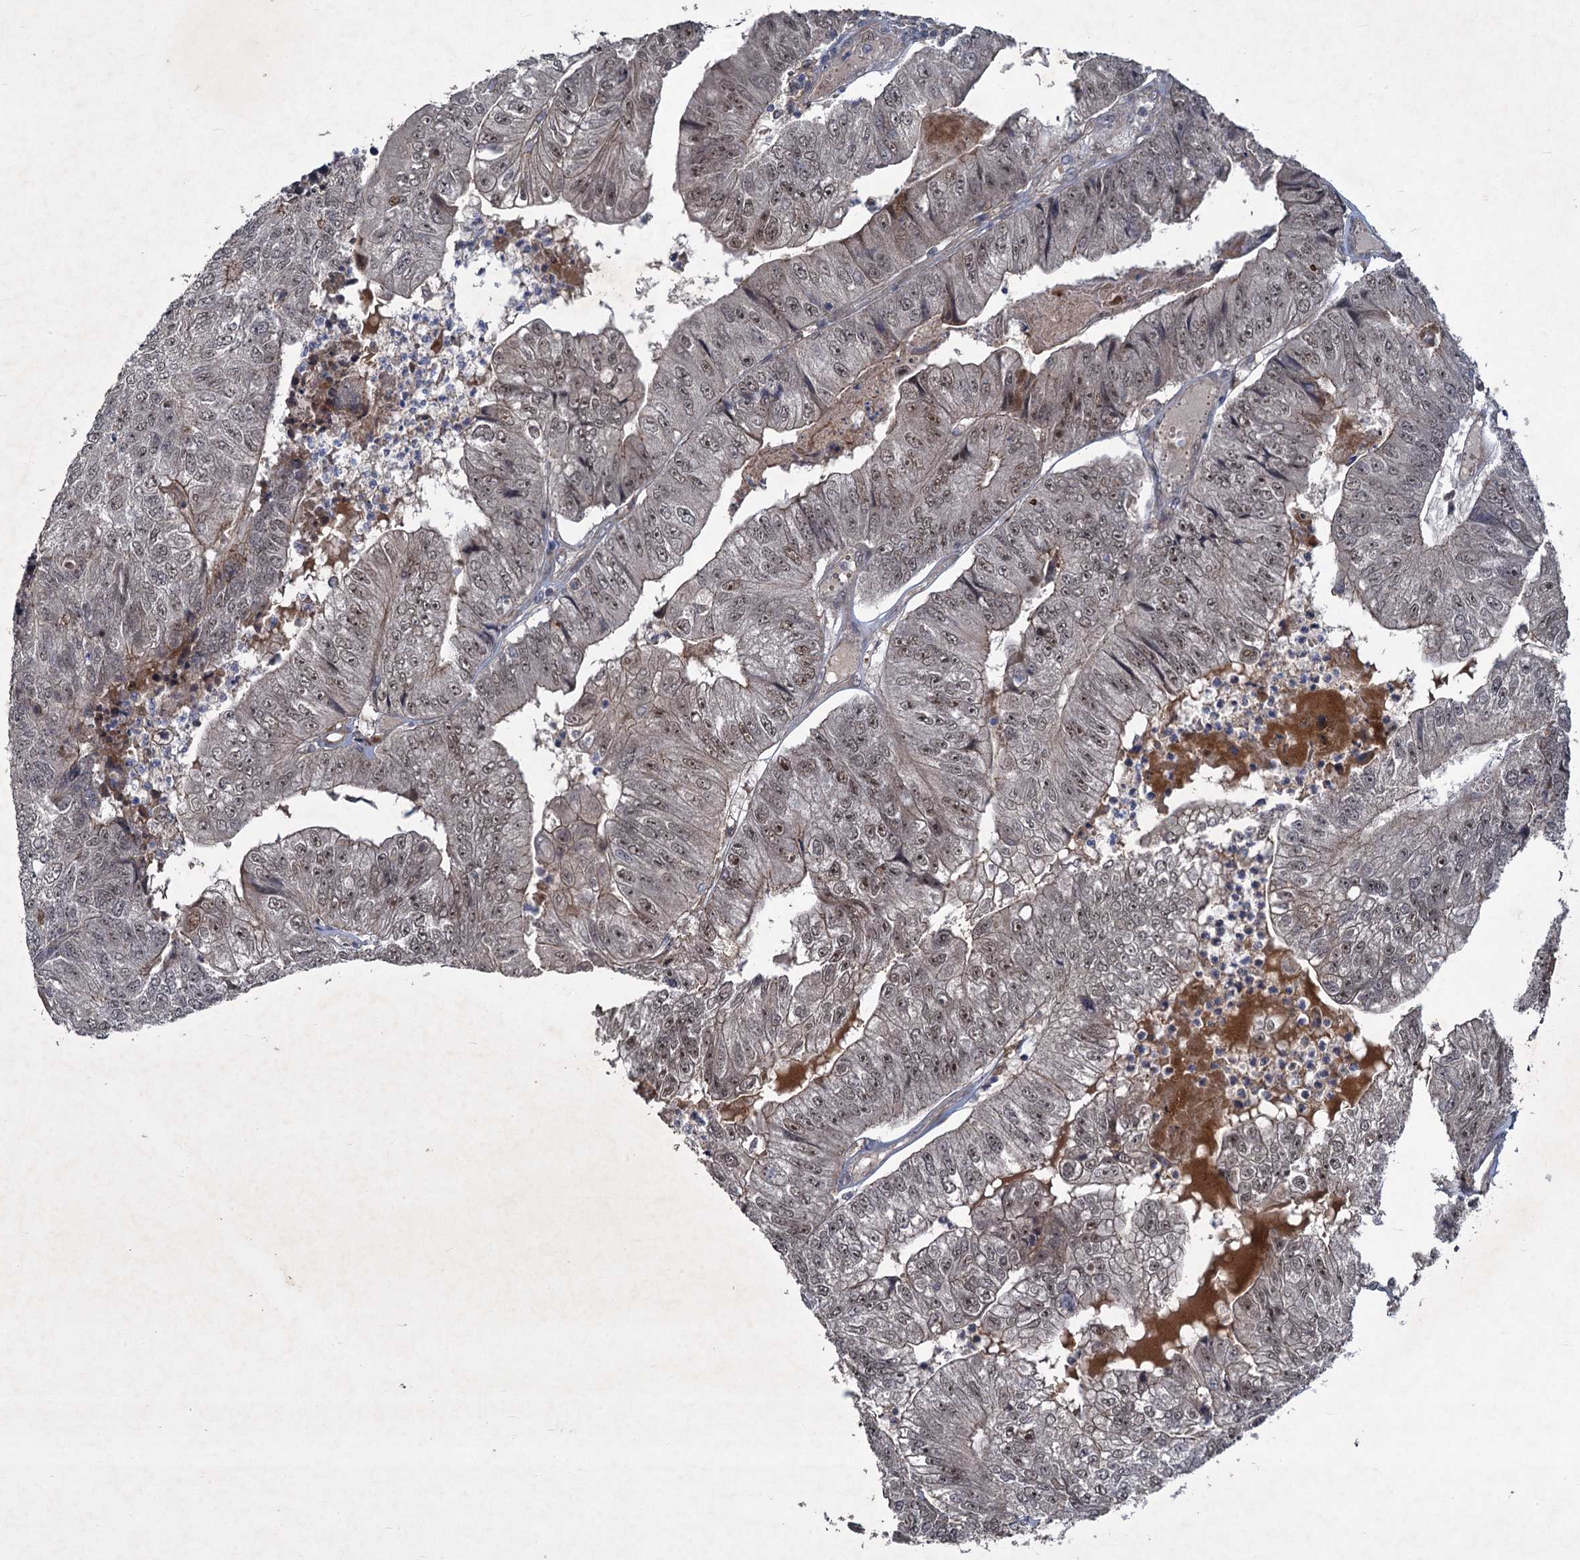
{"staining": {"intensity": "weak", "quantity": "25%-75%", "location": "nuclear"}, "tissue": "colorectal cancer", "cell_type": "Tumor cells", "image_type": "cancer", "snomed": [{"axis": "morphology", "description": "Adenocarcinoma, NOS"}, {"axis": "topography", "description": "Colon"}], "caption": "Protein positivity by immunohistochemistry (IHC) reveals weak nuclear positivity in about 25%-75% of tumor cells in adenocarcinoma (colorectal). Using DAB (brown) and hematoxylin (blue) stains, captured at high magnification using brightfield microscopy.", "gene": "NUDT22", "patient": {"sex": "female", "age": 67}}